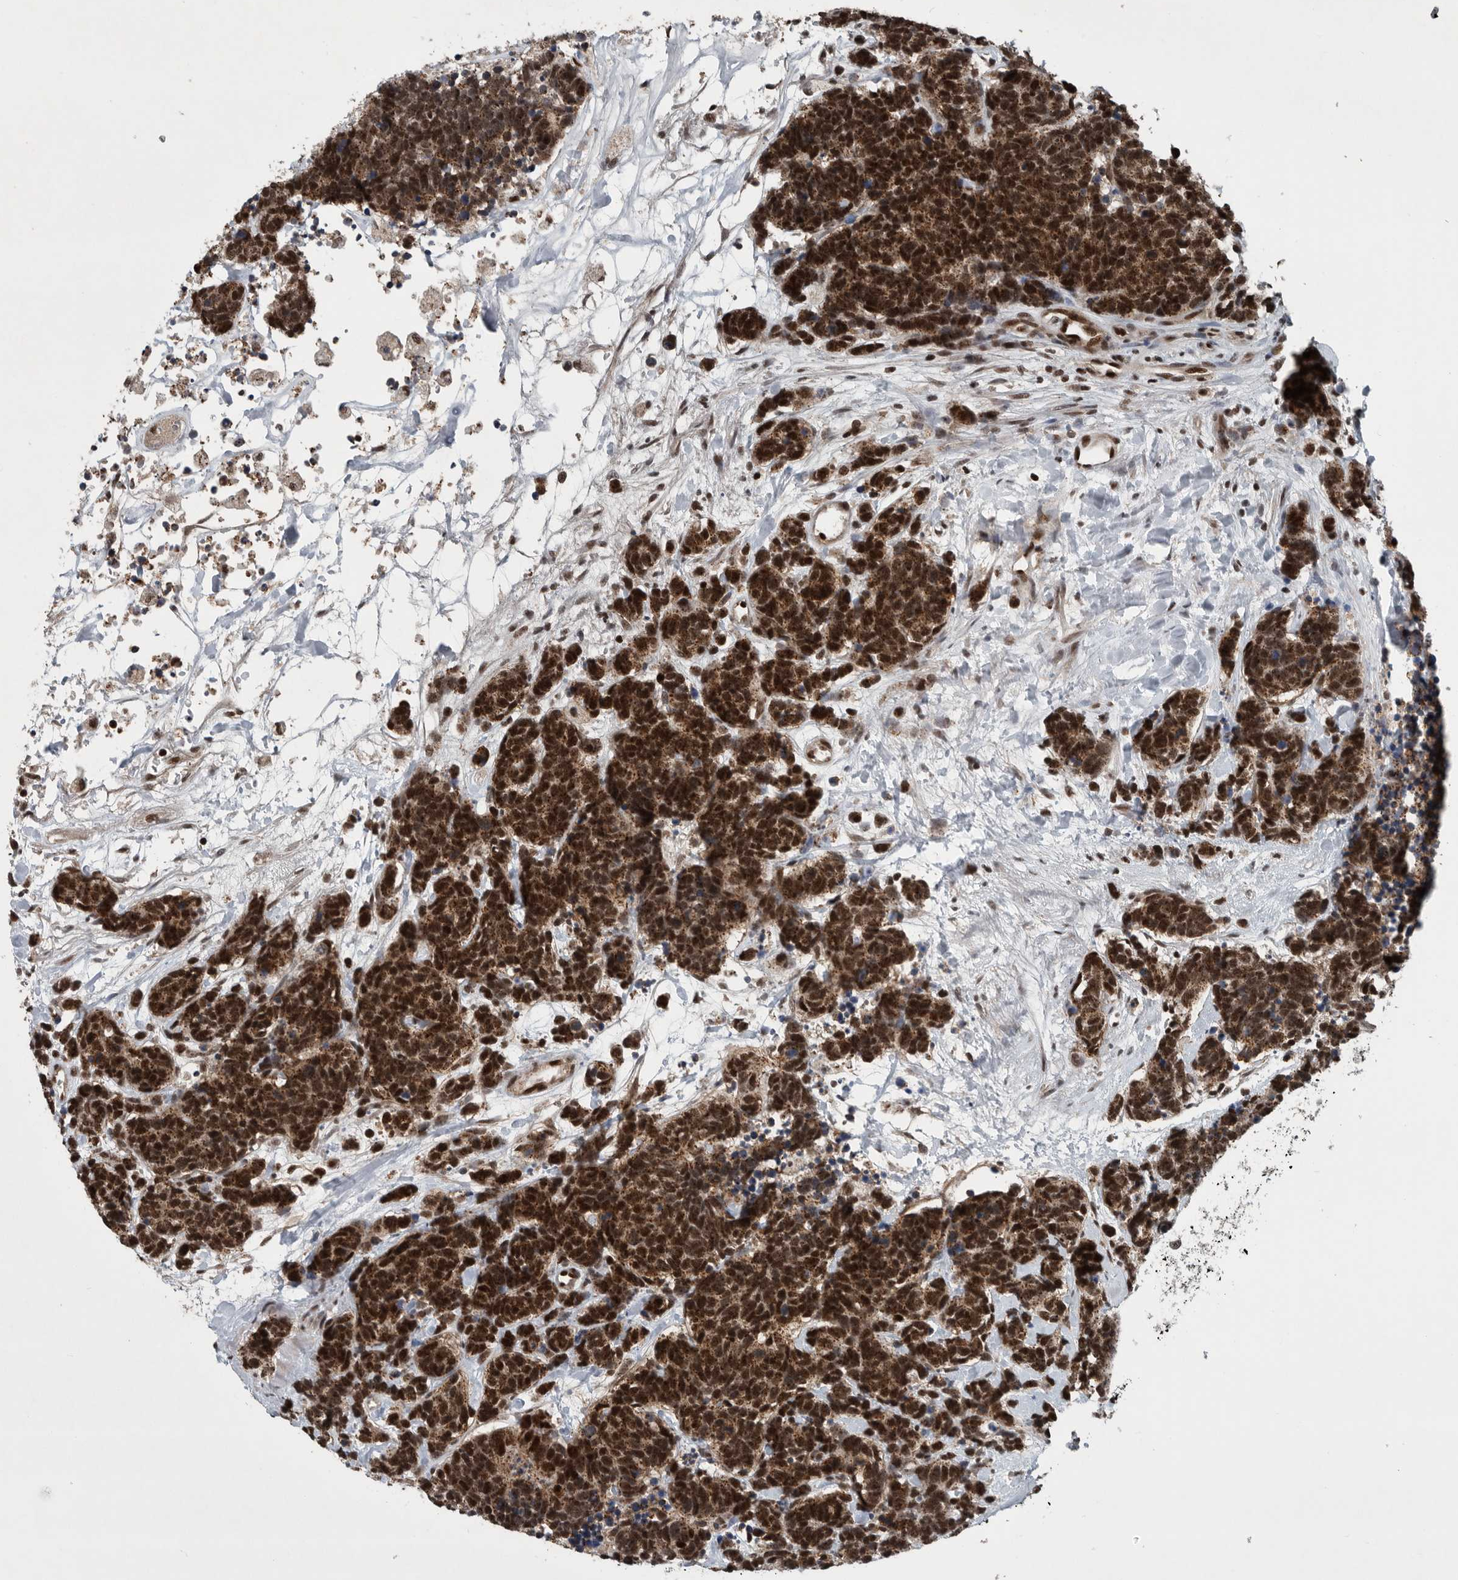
{"staining": {"intensity": "strong", "quantity": ">75%", "location": "cytoplasmic/membranous,nuclear"}, "tissue": "carcinoid", "cell_type": "Tumor cells", "image_type": "cancer", "snomed": [{"axis": "morphology", "description": "Carcinoma, NOS"}, {"axis": "morphology", "description": "Carcinoid, malignant, NOS"}, {"axis": "topography", "description": "Urinary bladder"}], "caption": "A photomicrograph of carcinoma stained for a protein reveals strong cytoplasmic/membranous and nuclear brown staining in tumor cells.", "gene": "SENP7", "patient": {"sex": "male", "age": 57}}